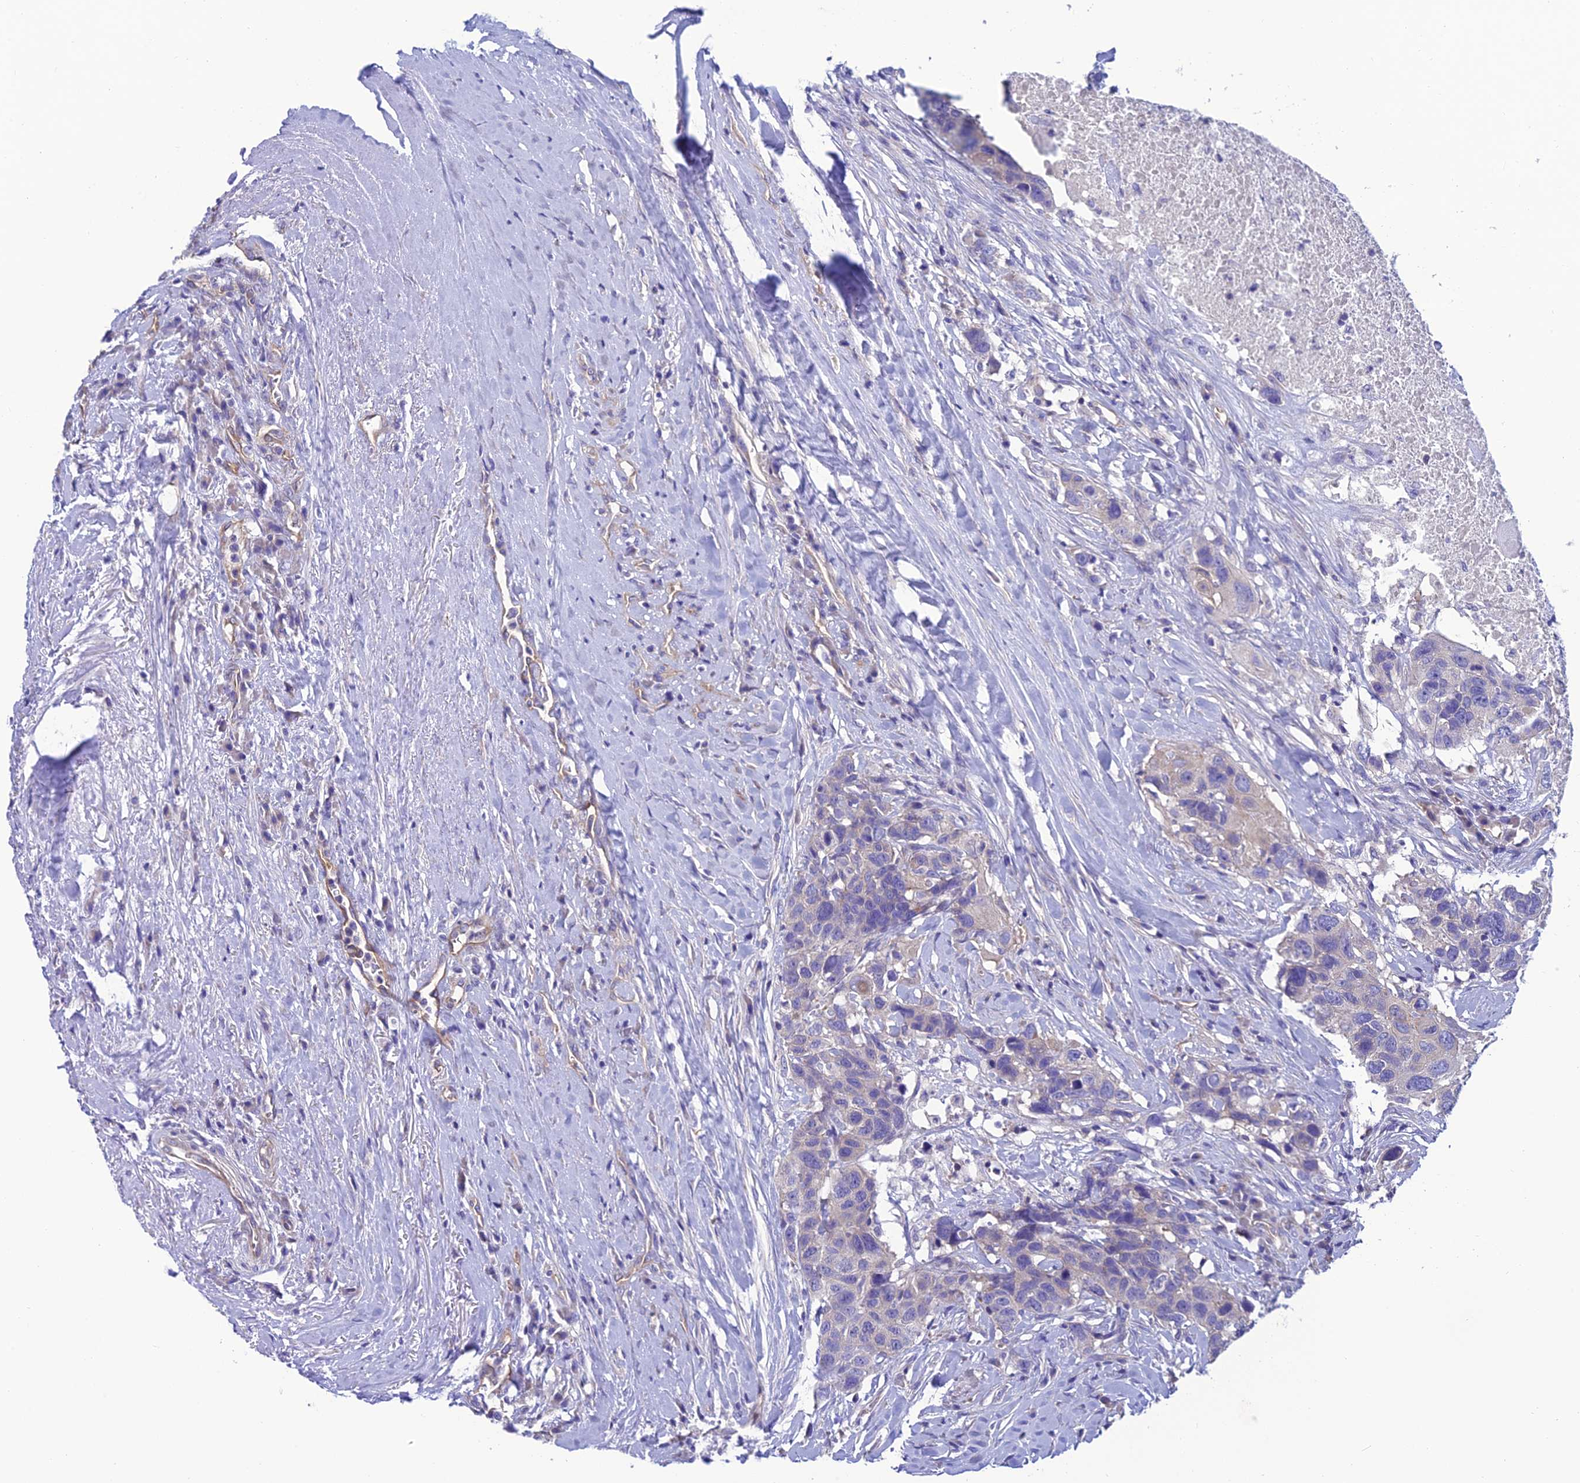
{"staining": {"intensity": "negative", "quantity": "none", "location": "none"}, "tissue": "head and neck cancer", "cell_type": "Tumor cells", "image_type": "cancer", "snomed": [{"axis": "morphology", "description": "Squamous cell carcinoma, NOS"}, {"axis": "topography", "description": "Head-Neck"}], "caption": "Immunohistochemical staining of head and neck squamous cell carcinoma reveals no significant positivity in tumor cells.", "gene": "PPFIA3", "patient": {"sex": "male", "age": 66}}